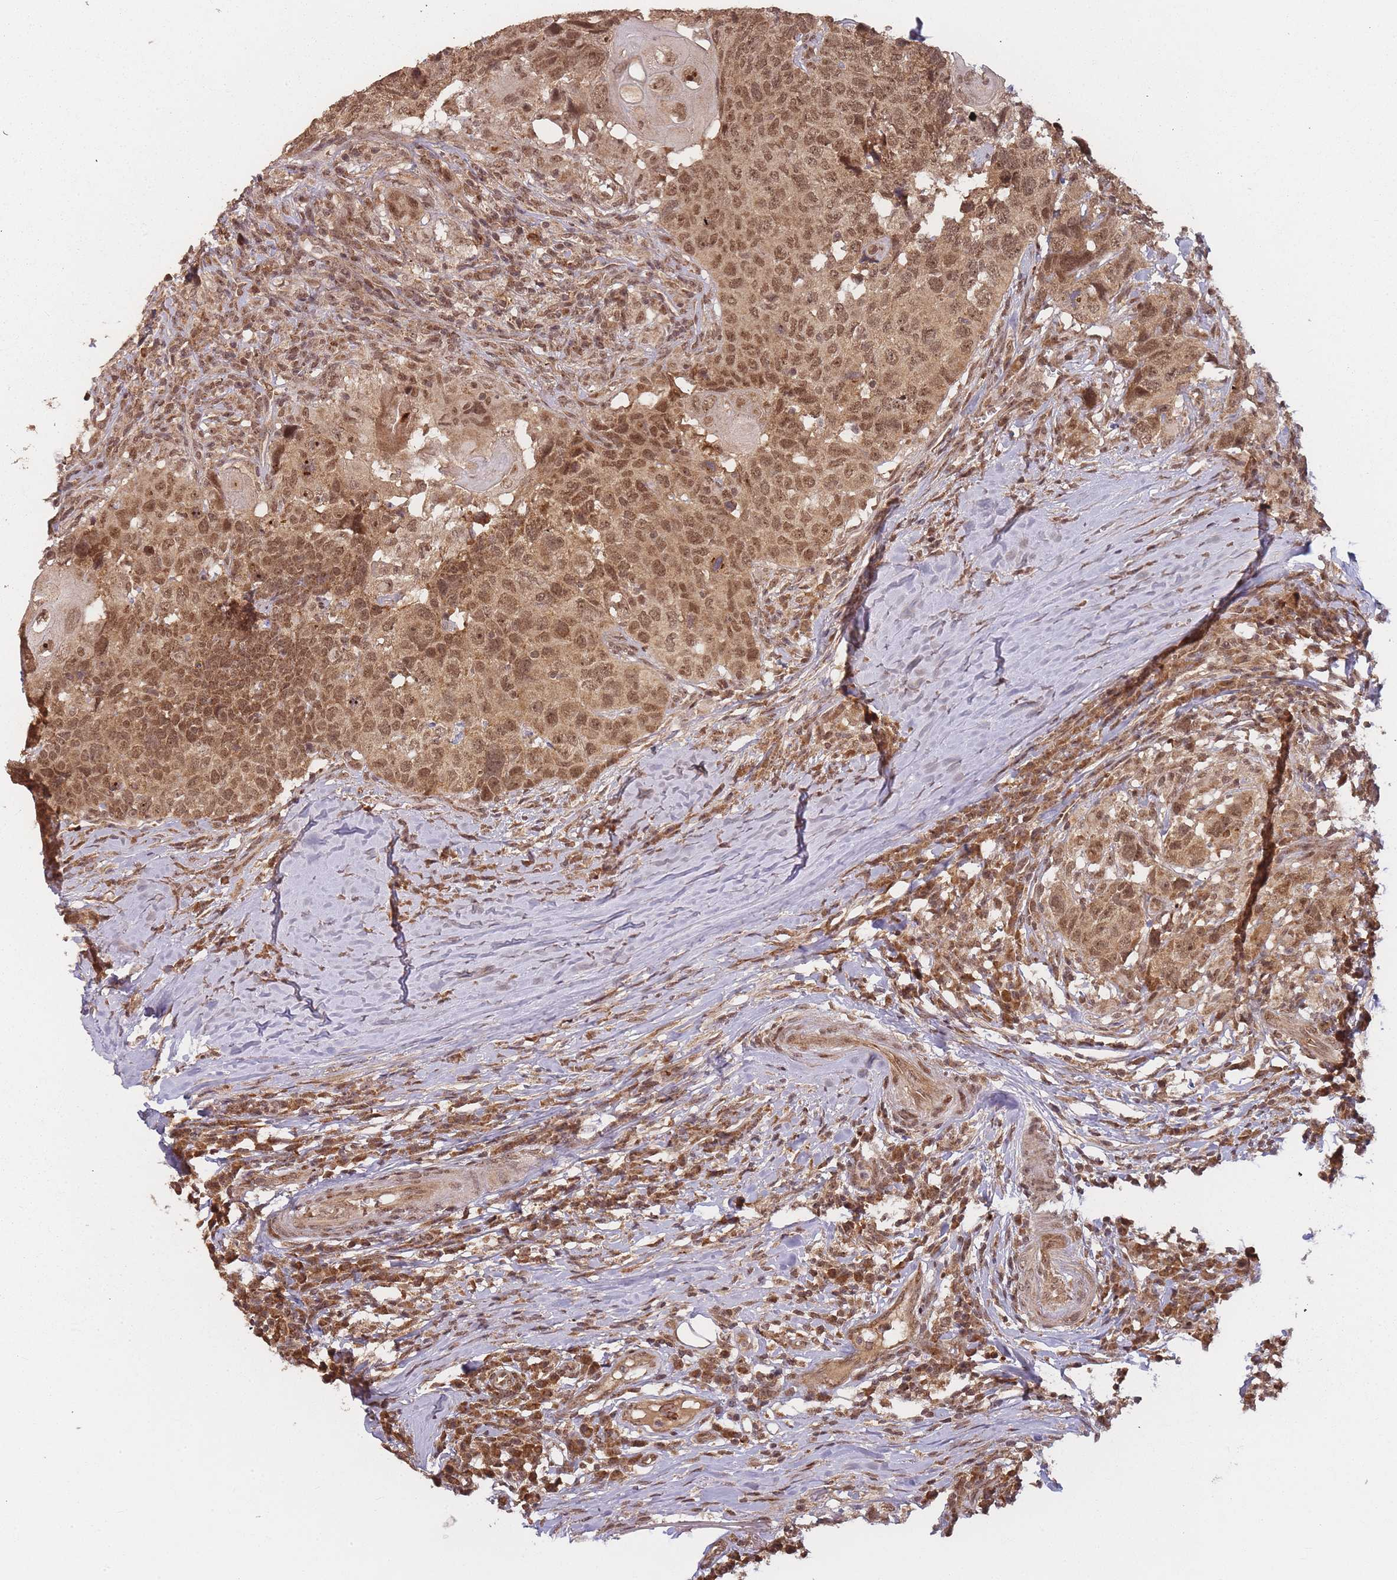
{"staining": {"intensity": "moderate", "quantity": ">75%", "location": "cytoplasmic/membranous,nuclear"}, "tissue": "head and neck cancer", "cell_type": "Tumor cells", "image_type": "cancer", "snomed": [{"axis": "morphology", "description": "Normal tissue, NOS"}, {"axis": "morphology", "description": "Squamous cell carcinoma, NOS"}, {"axis": "topography", "description": "Skeletal muscle"}, {"axis": "topography", "description": "Vascular tissue"}, {"axis": "topography", "description": "Peripheral nerve tissue"}, {"axis": "topography", "description": "Head-Neck"}], "caption": "Immunohistochemistry (IHC) of human head and neck squamous cell carcinoma shows medium levels of moderate cytoplasmic/membranous and nuclear positivity in about >75% of tumor cells.", "gene": "ZNF497", "patient": {"sex": "male", "age": 66}}